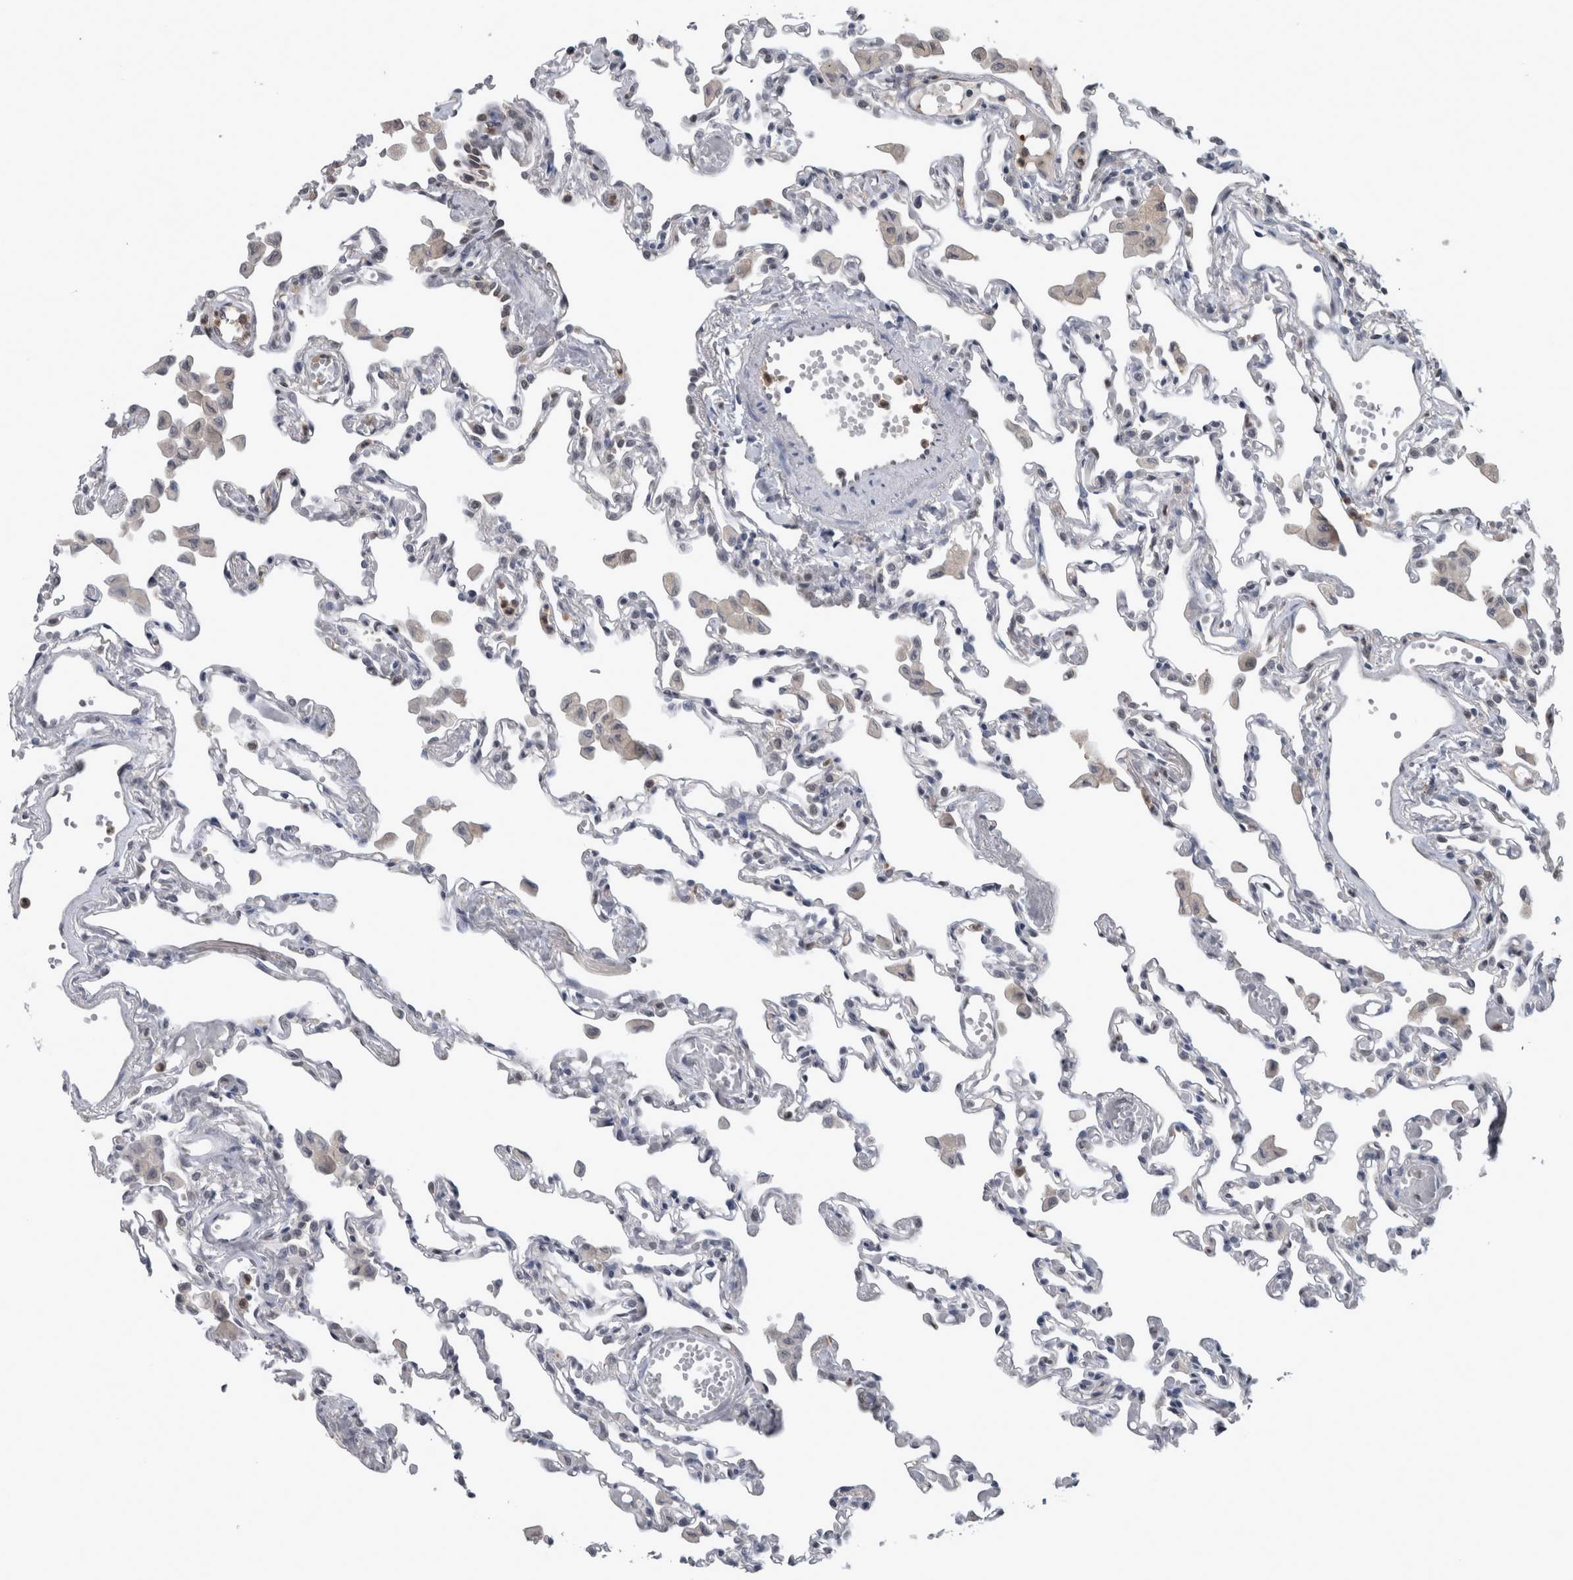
{"staining": {"intensity": "negative", "quantity": "none", "location": "none"}, "tissue": "lung", "cell_type": "Alveolar cells", "image_type": "normal", "snomed": [{"axis": "morphology", "description": "Normal tissue, NOS"}, {"axis": "topography", "description": "Bronchus"}, {"axis": "topography", "description": "Lung"}], "caption": "IHC histopathology image of normal lung: lung stained with DAB reveals no significant protein staining in alveolar cells.", "gene": "NAPRT", "patient": {"sex": "female", "age": 49}}